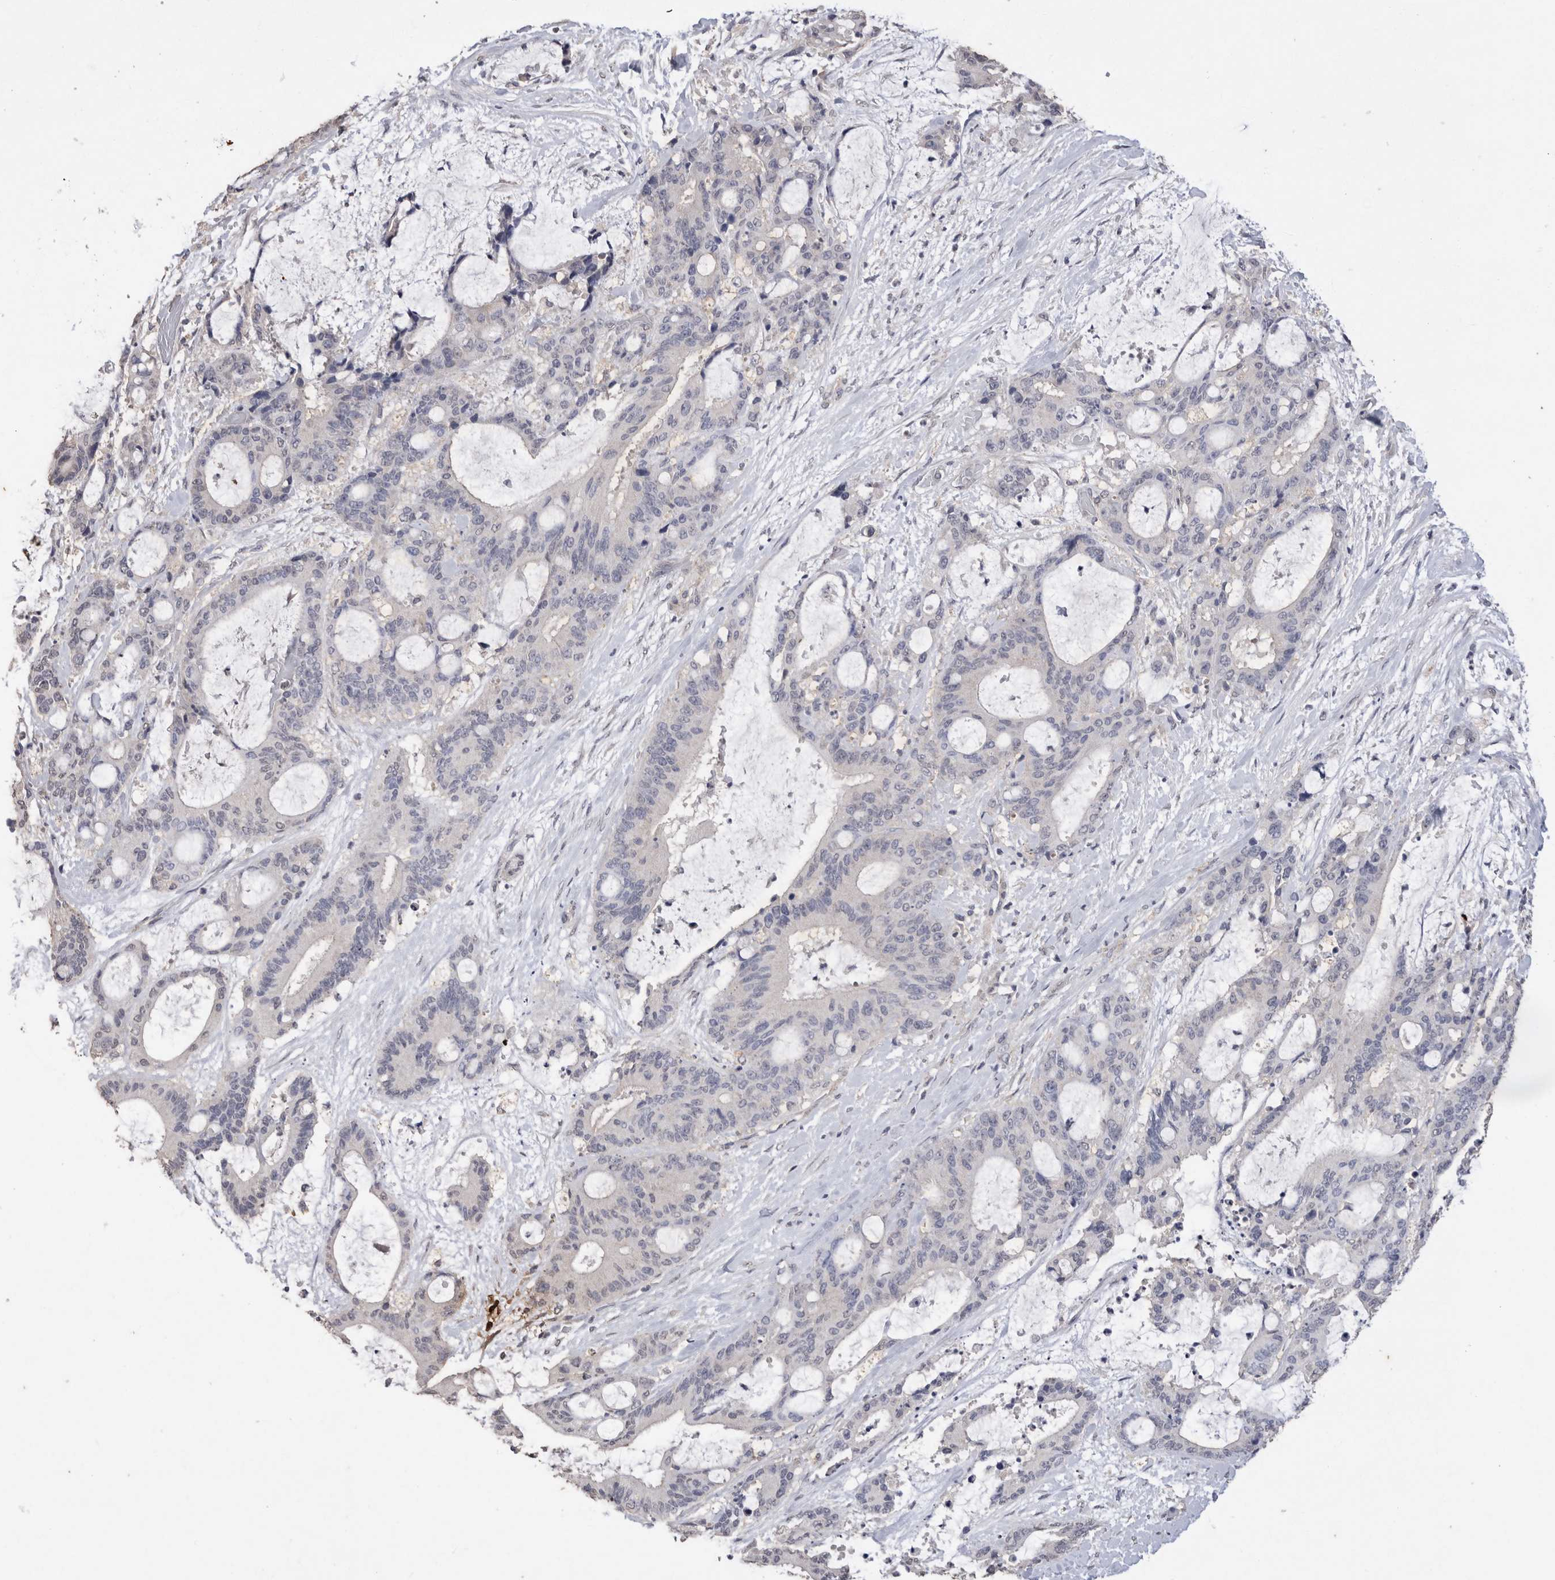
{"staining": {"intensity": "negative", "quantity": "none", "location": "none"}, "tissue": "liver cancer", "cell_type": "Tumor cells", "image_type": "cancer", "snomed": [{"axis": "morphology", "description": "Cholangiocarcinoma"}, {"axis": "topography", "description": "Liver"}], "caption": "Immunohistochemistry of cholangiocarcinoma (liver) reveals no staining in tumor cells. (DAB immunohistochemistry, high magnification).", "gene": "CDH6", "patient": {"sex": "female", "age": 73}}